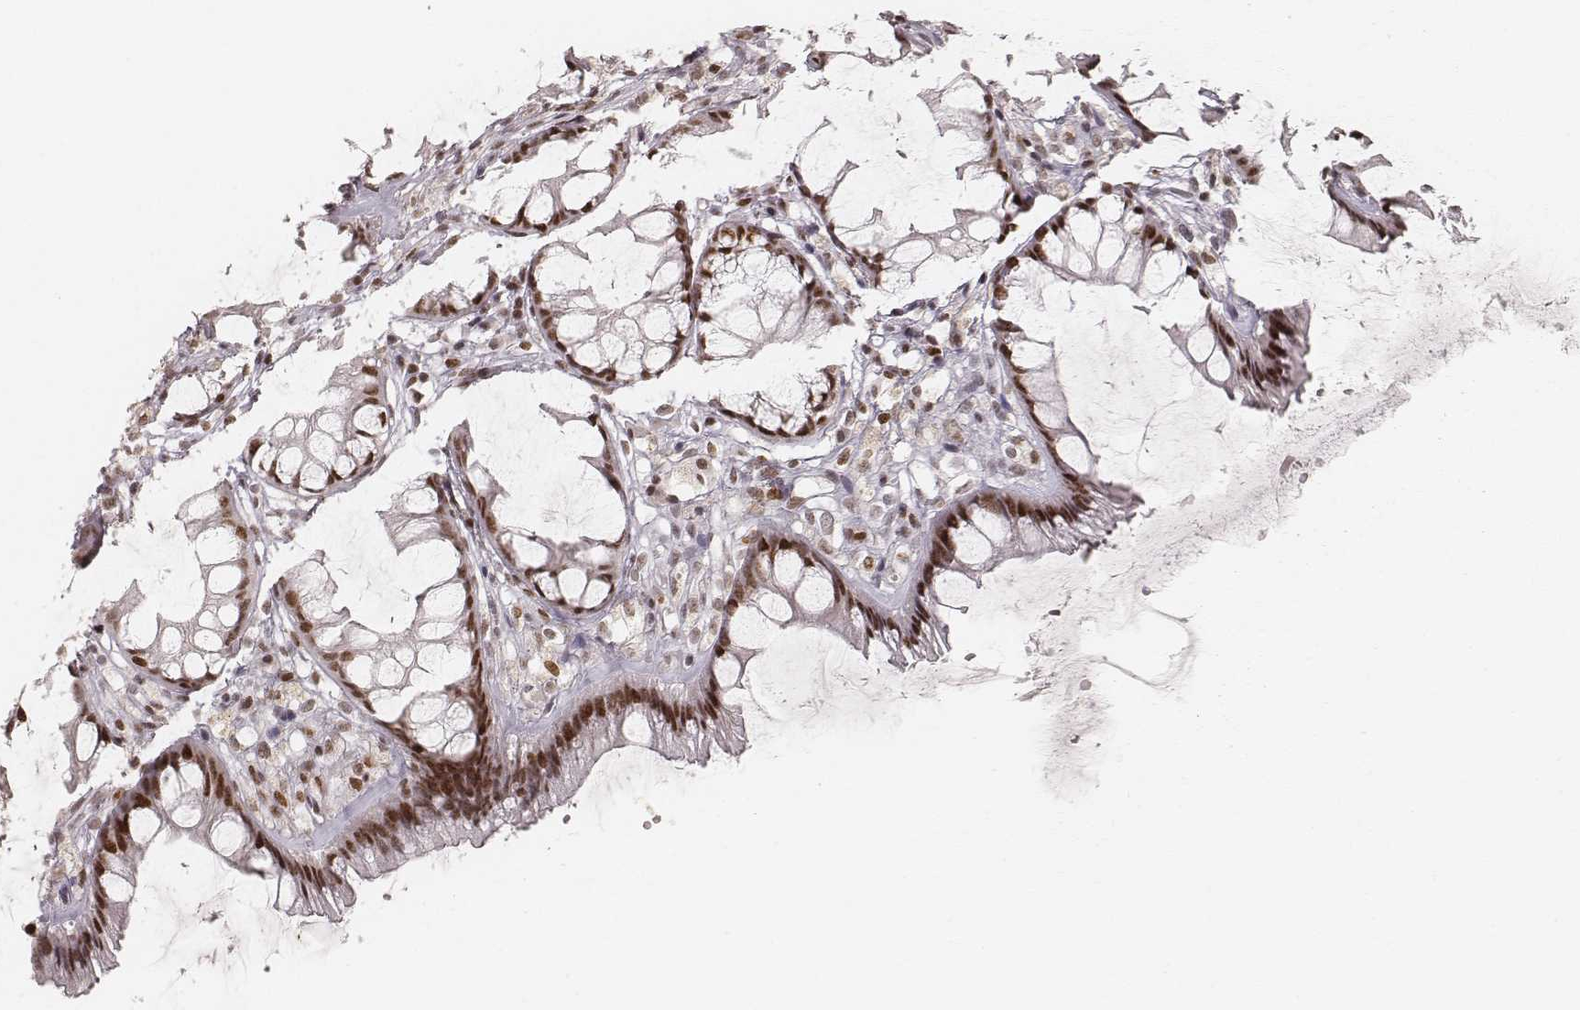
{"staining": {"intensity": "strong", "quantity": ">75%", "location": "nuclear"}, "tissue": "rectum", "cell_type": "Glandular cells", "image_type": "normal", "snomed": [{"axis": "morphology", "description": "Normal tissue, NOS"}, {"axis": "topography", "description": "Rectum"}], "caption": "Unremarkable rectum exhibits strong nuclear expression in approximately >75% of glandular cells, visualized by immunohistochemistry. The staining was performed using DAB to visualize the protein expression in brown, while the nuclei were stained in blue with hematoxylin (Magnification: 20x).", "gene": "HNRNPC", "patient": {"sex": "female", "age": 62}}